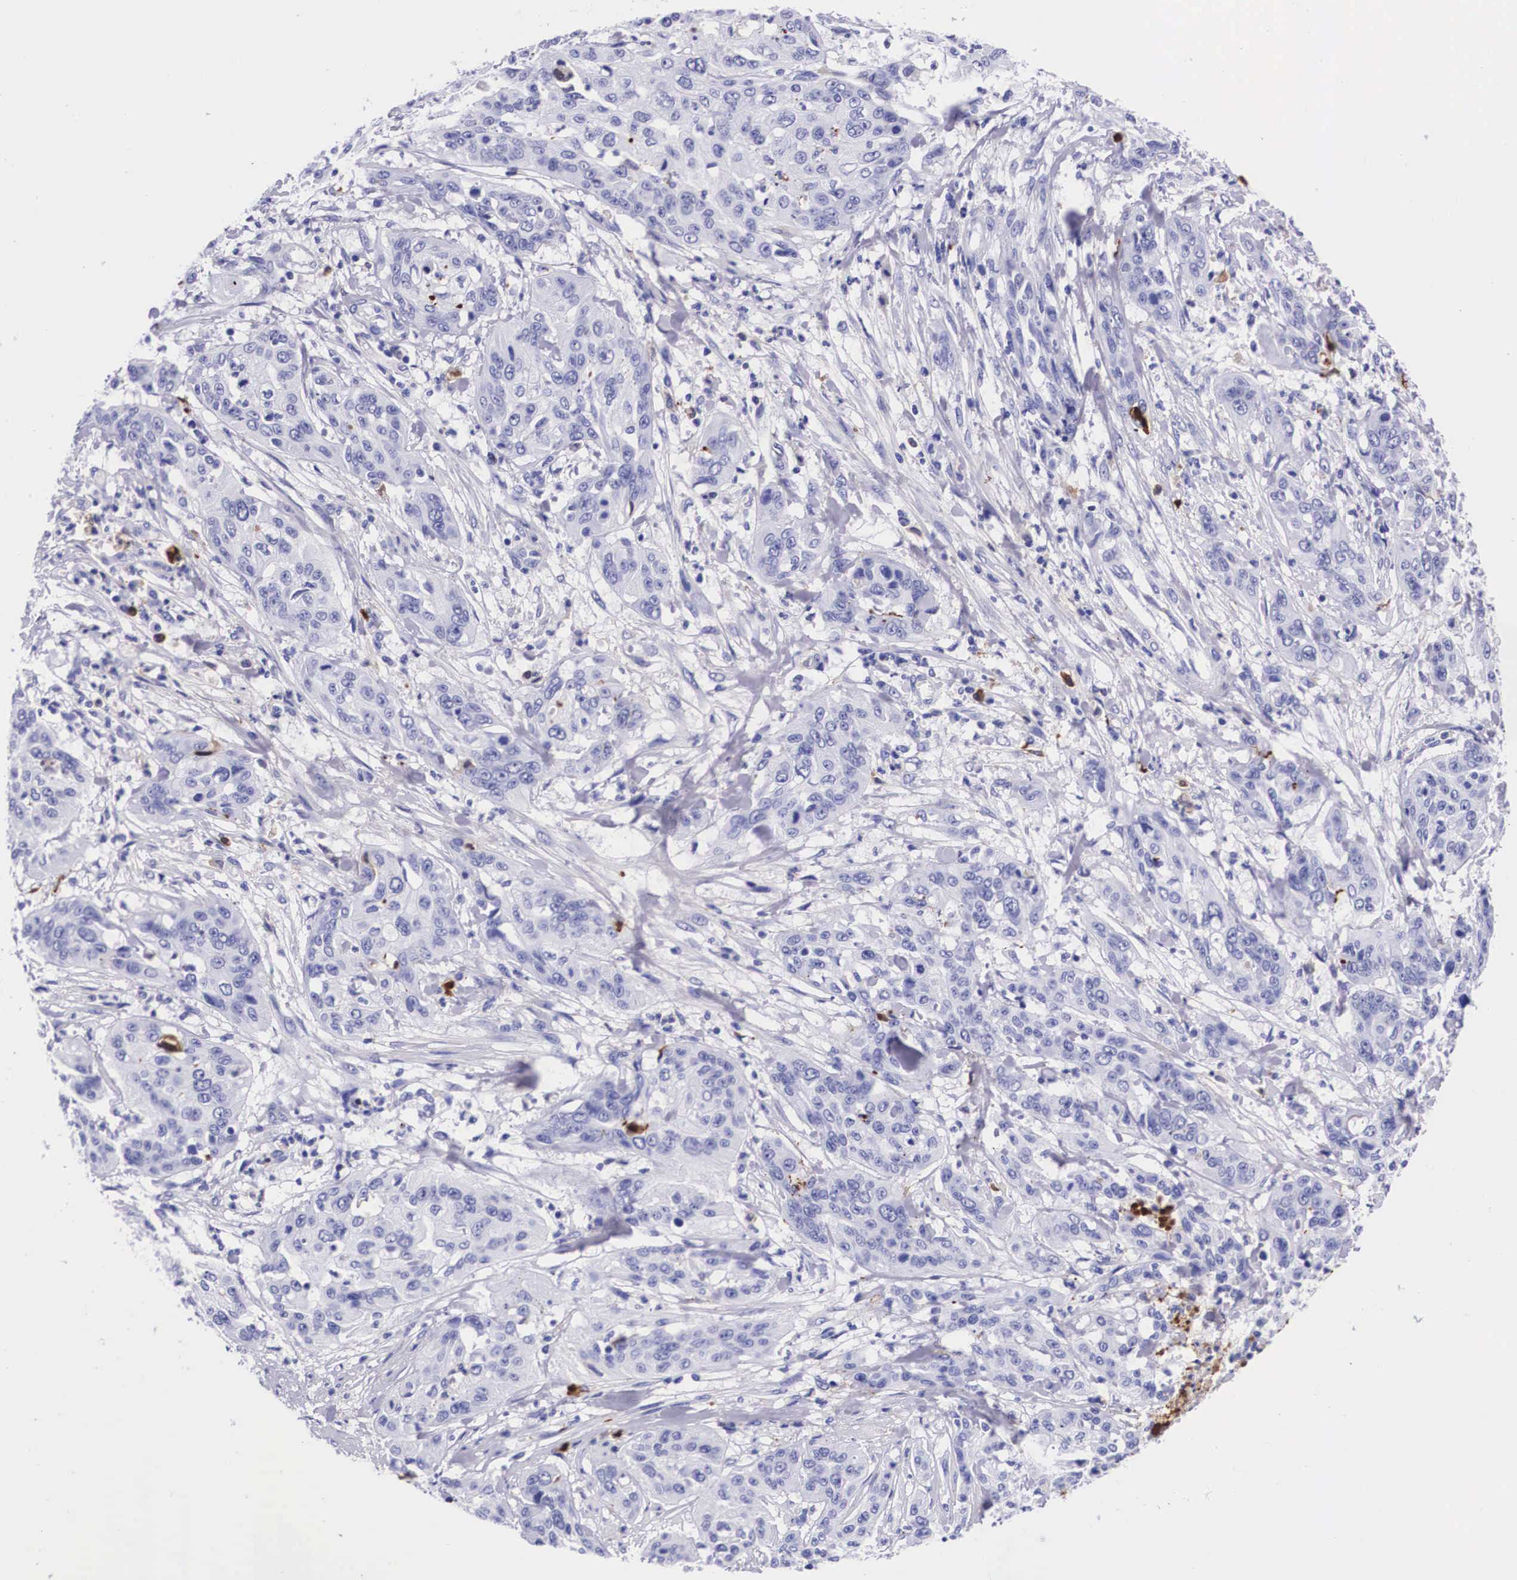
{"staining": {"intensity": "negative", "quantity": "none", "location": "none"}, "tissue": "cervical cancer", "cell_type": "Tumor cells", "image_type": "cancer", "snomed": [{"axis": "morphology", "description": "Squamous cell carcinoma, NOS"}, {"axis": "topography", "description": "Cervix"}], "caption": "Immunohistochemistry micrograph of cervical cancer stained for a protein (brown), which shows no staining in tumor cells.", "gene": "PLG", "patient": {"sex": "female", "age": 41}}